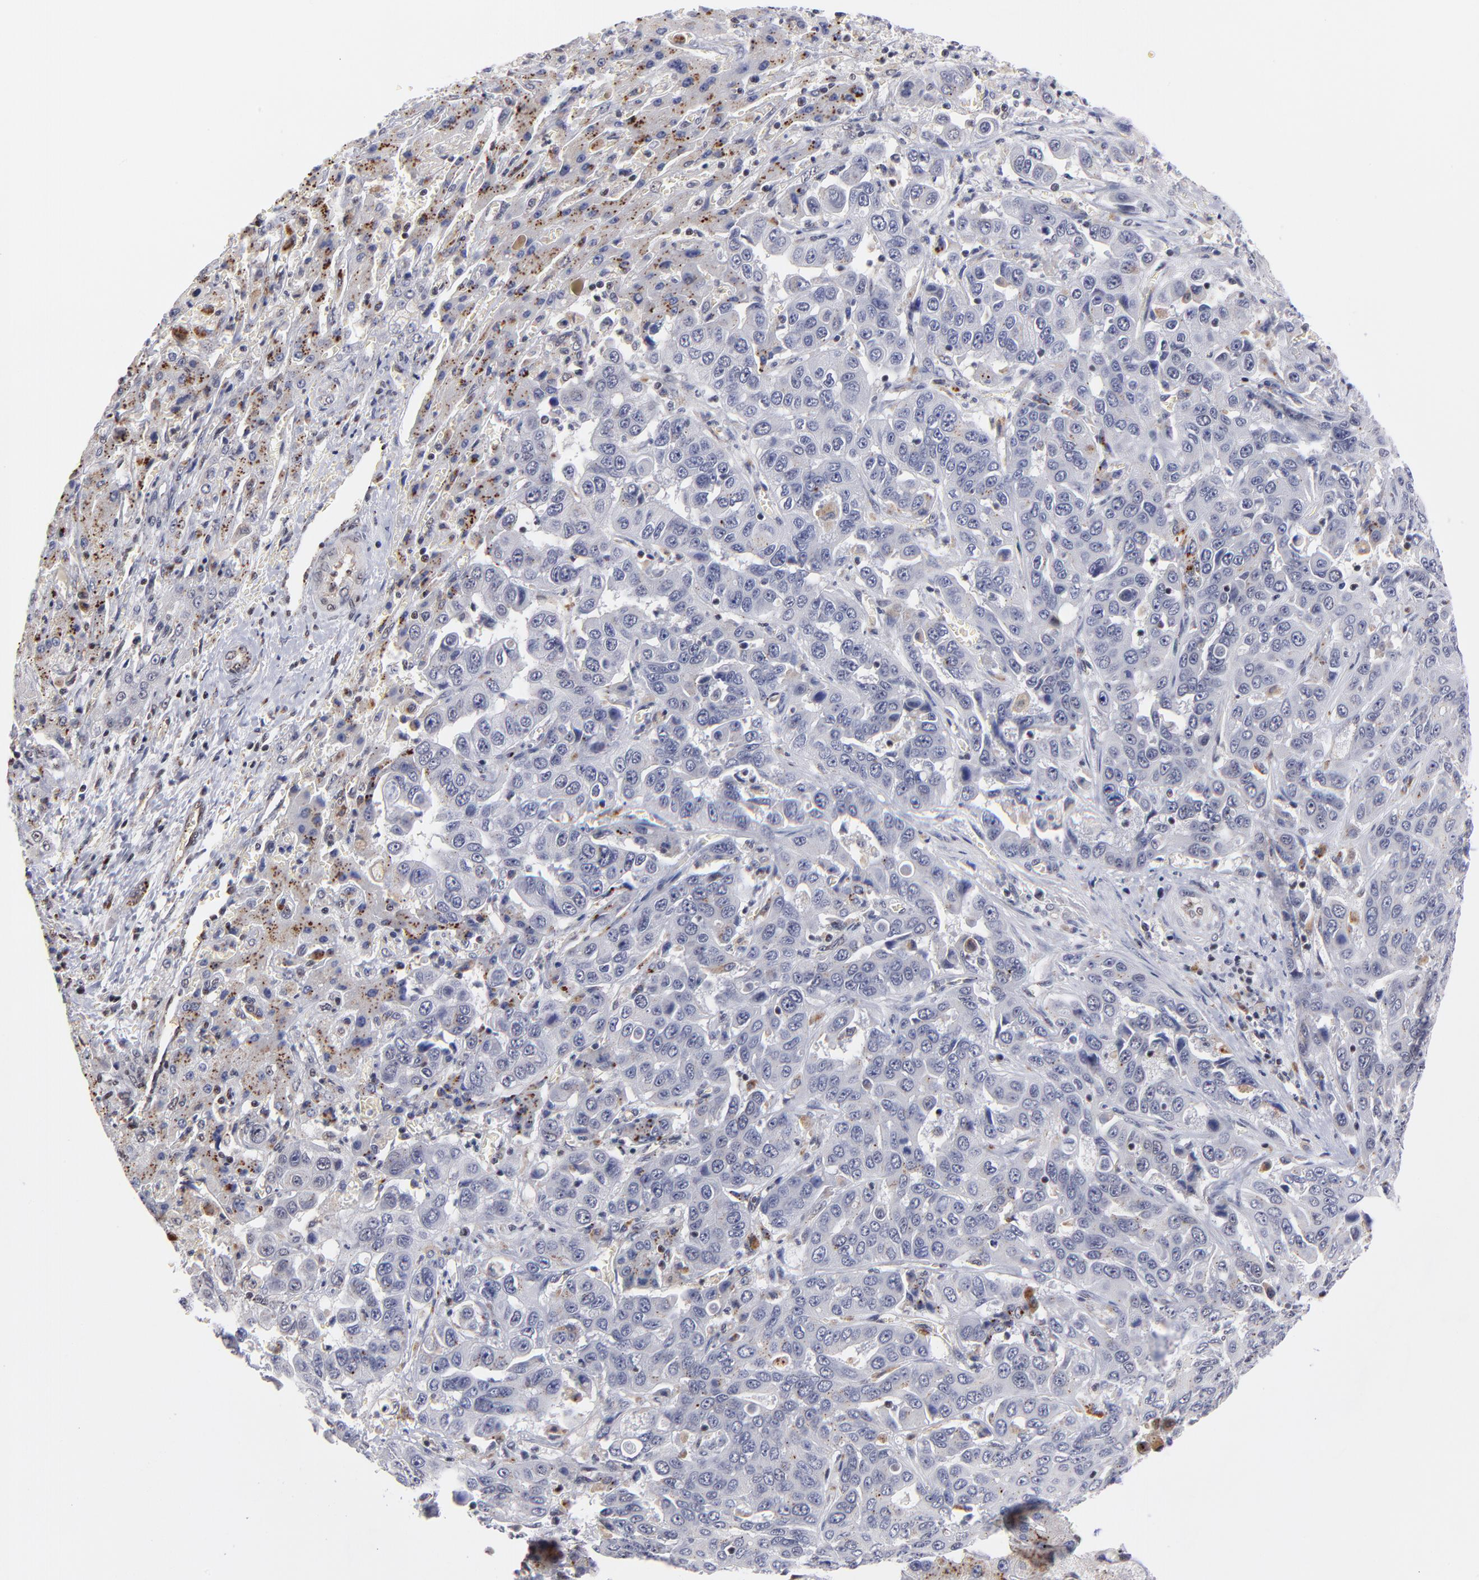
{"staining": {"intensity": "negative", "quantity": "none", "location": "none"}, "tissue": "liver cancer", "cell_type": "Tumor cells", "image_type": "cancer", "snomed": [{"axis": "morphology", "description": "Cholangiocarcinoma"}, {"axis": "topography", "description": "Liver"}], "caption": "A high-resolution photomicrograph shows IHC staining of cholangiocarcinoma (liver), which shows no significant staining in tumor cells.", "gene": "GABPA", "patient": {"sex": "female", "age": 52}}